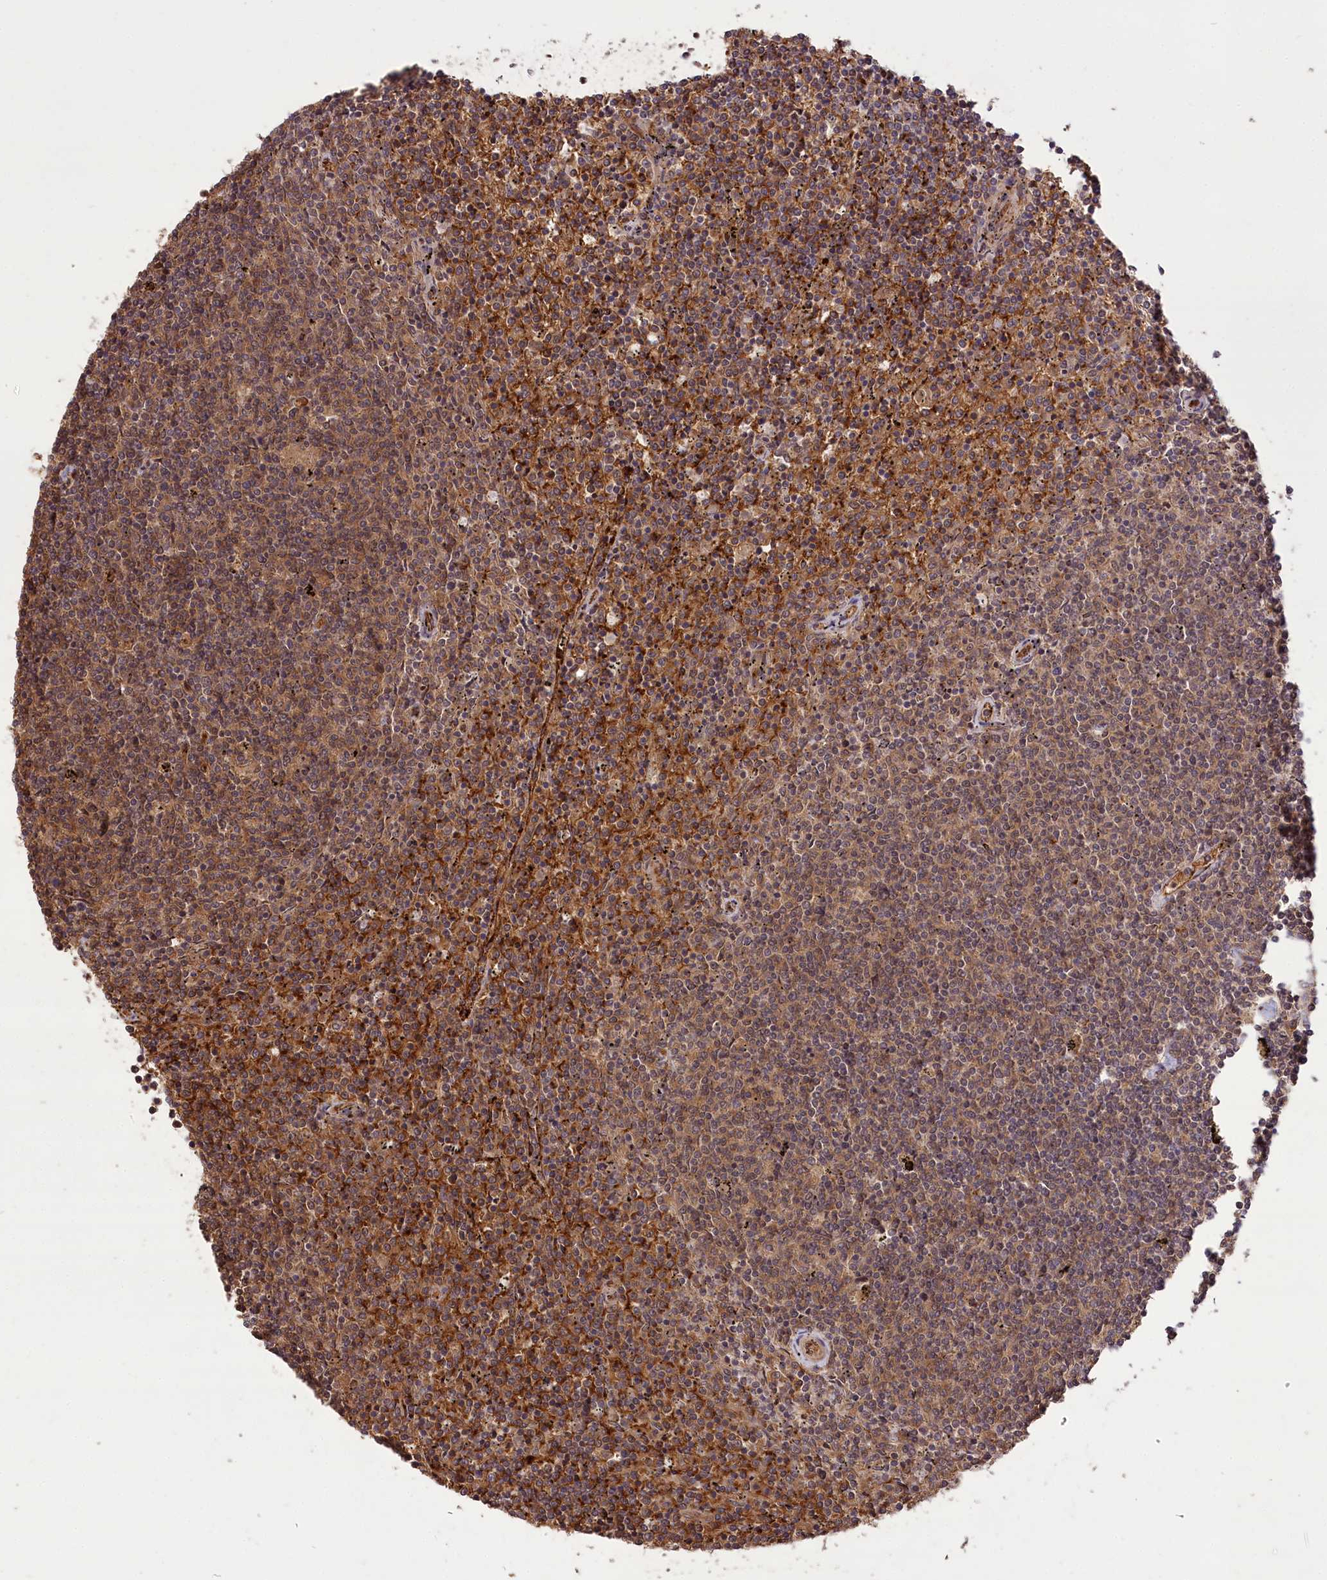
{"staining": {"intensity": "moderate", "quantity": ">75%", "location": "cytoplasmic/membranous"}, "tissue": "lymphoma", "cell_type": "Tumor cells", "image_type": "cancer", "snomed": [{"axis": "morphology", "description": "Malignant lymphoma, non-Hodgkin's type, Low grade"}, {"axis": "topography", "description": "Spleen"}], "caption": "Lymphoma stained for a protein demonstrates moderate cytoplasmic/membranous positivity in tumor cells.", "gene": "CARD19", "patient": {"sex": "female", "age": 50}}